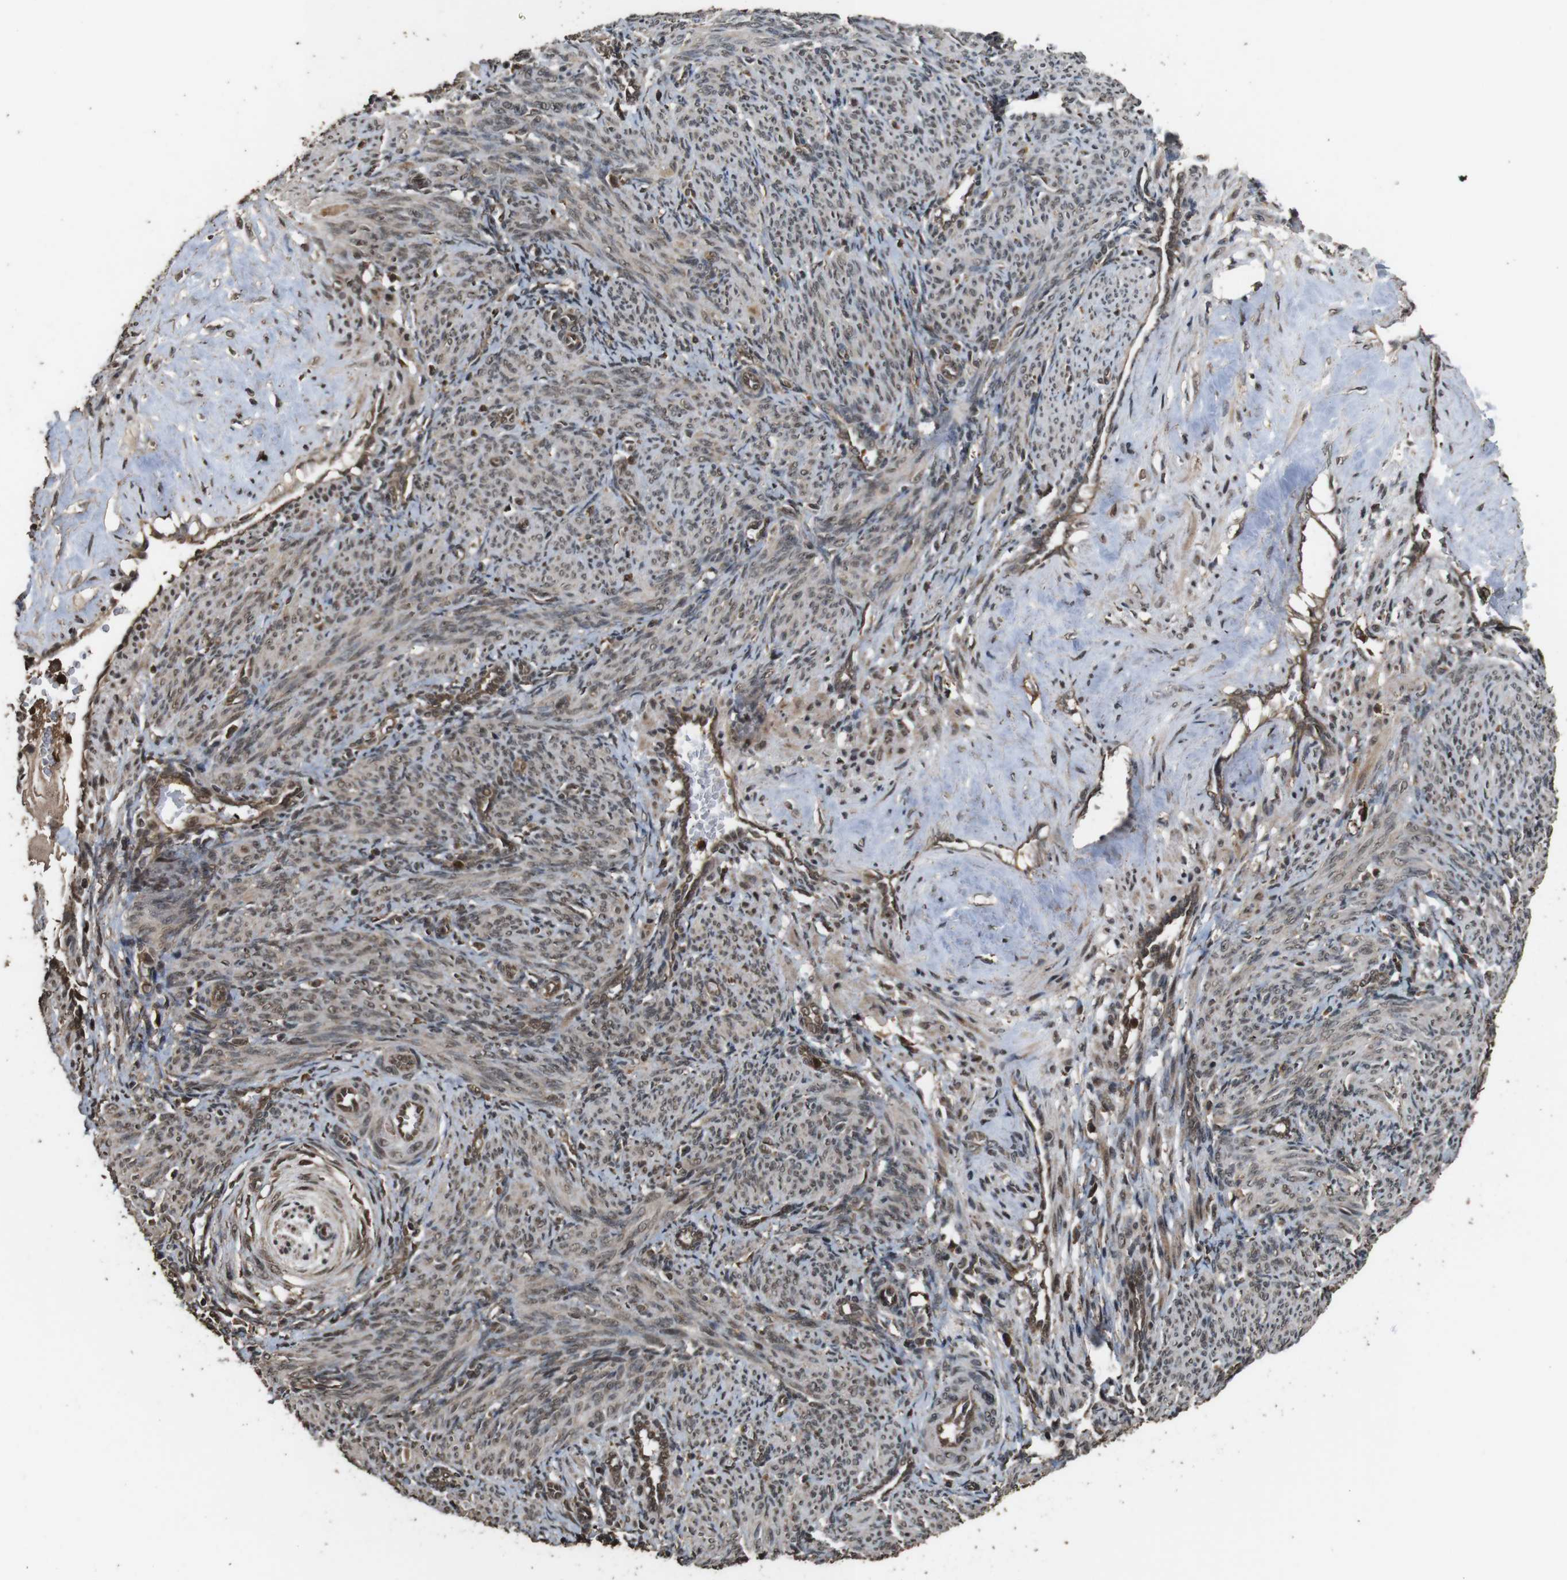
{"staining": {"intensity": "weak", "quantity": "25%-75%", "location": "cytoplasmic/membranous"}, "tissue": "smooth muscle", "cell_type": "Smooth muscle cells", "image_type": "normal", "snomed": [{"axis": "morphology", "description": "Normal tissue, NOS"}, {"axis": "topography", "description": "Endometrium"}], "caption": "A low amount of weak cytoplasmic/membranous positivity is appreciated in about 25%-75% of smooth muscle cells in unremarkable smooth muscle. Nuclei are stained in blue.", "gene": "RRAS2", "patient": {"sex": "female", "age": 33}}